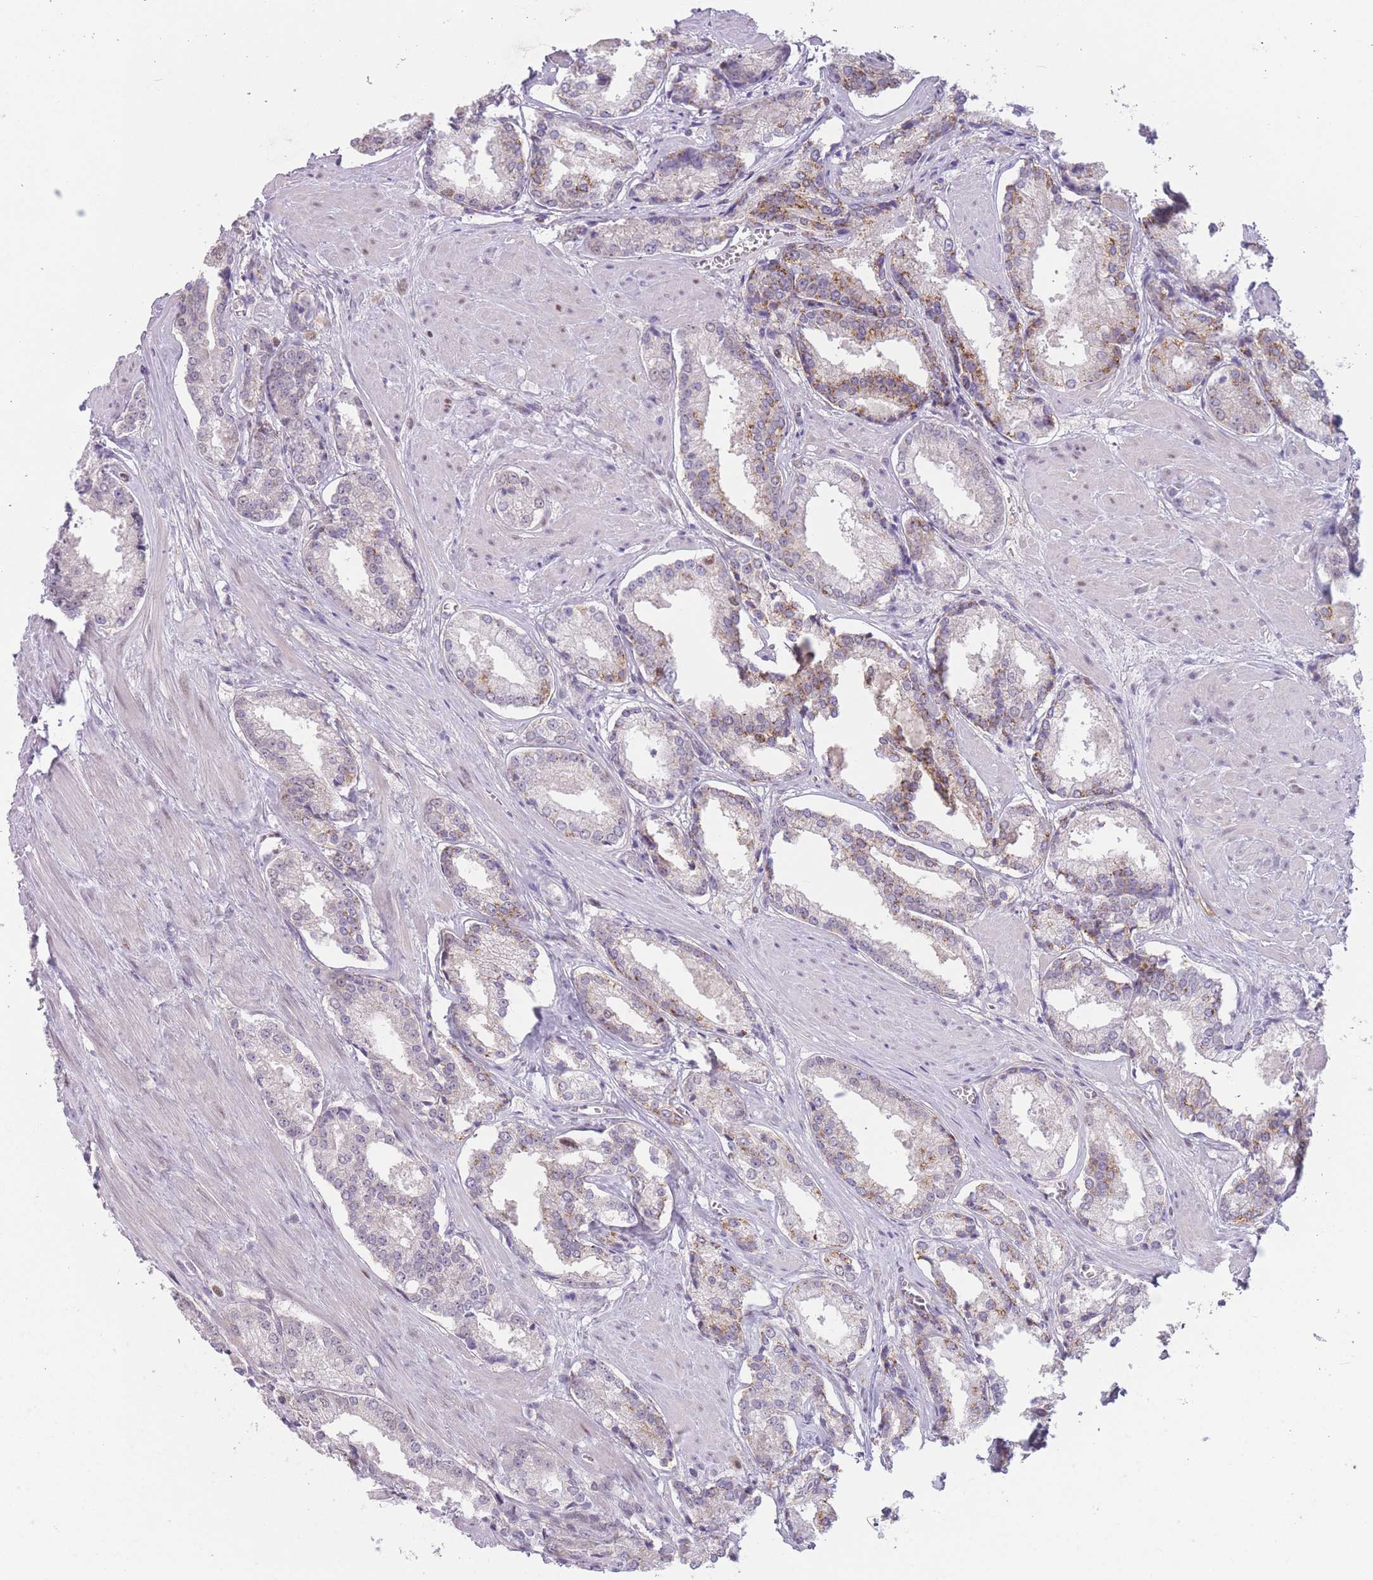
{"staining": {"intensity": "moderate", "quantity": "<25%", "location": "cytoplasmic/membranous"}, "tissue": "prostate cancer", "cell_type": "Tumor cells", "image_type": "cancer", "snomed": [{"axis": "morphology", "description": "Adenocarcinoma, Low grade"}, {"axis": "topography", "description": "Prostate"}], "caption": "Prostate adenocarcinoma (low-grade) stained for a protein (brown) exhibits moderate cytoplasmic/membranous positive positivity in about <25% of tumor cells.", "gene": "ZNF439", "patient": {"sex": "male", "age": 54}}